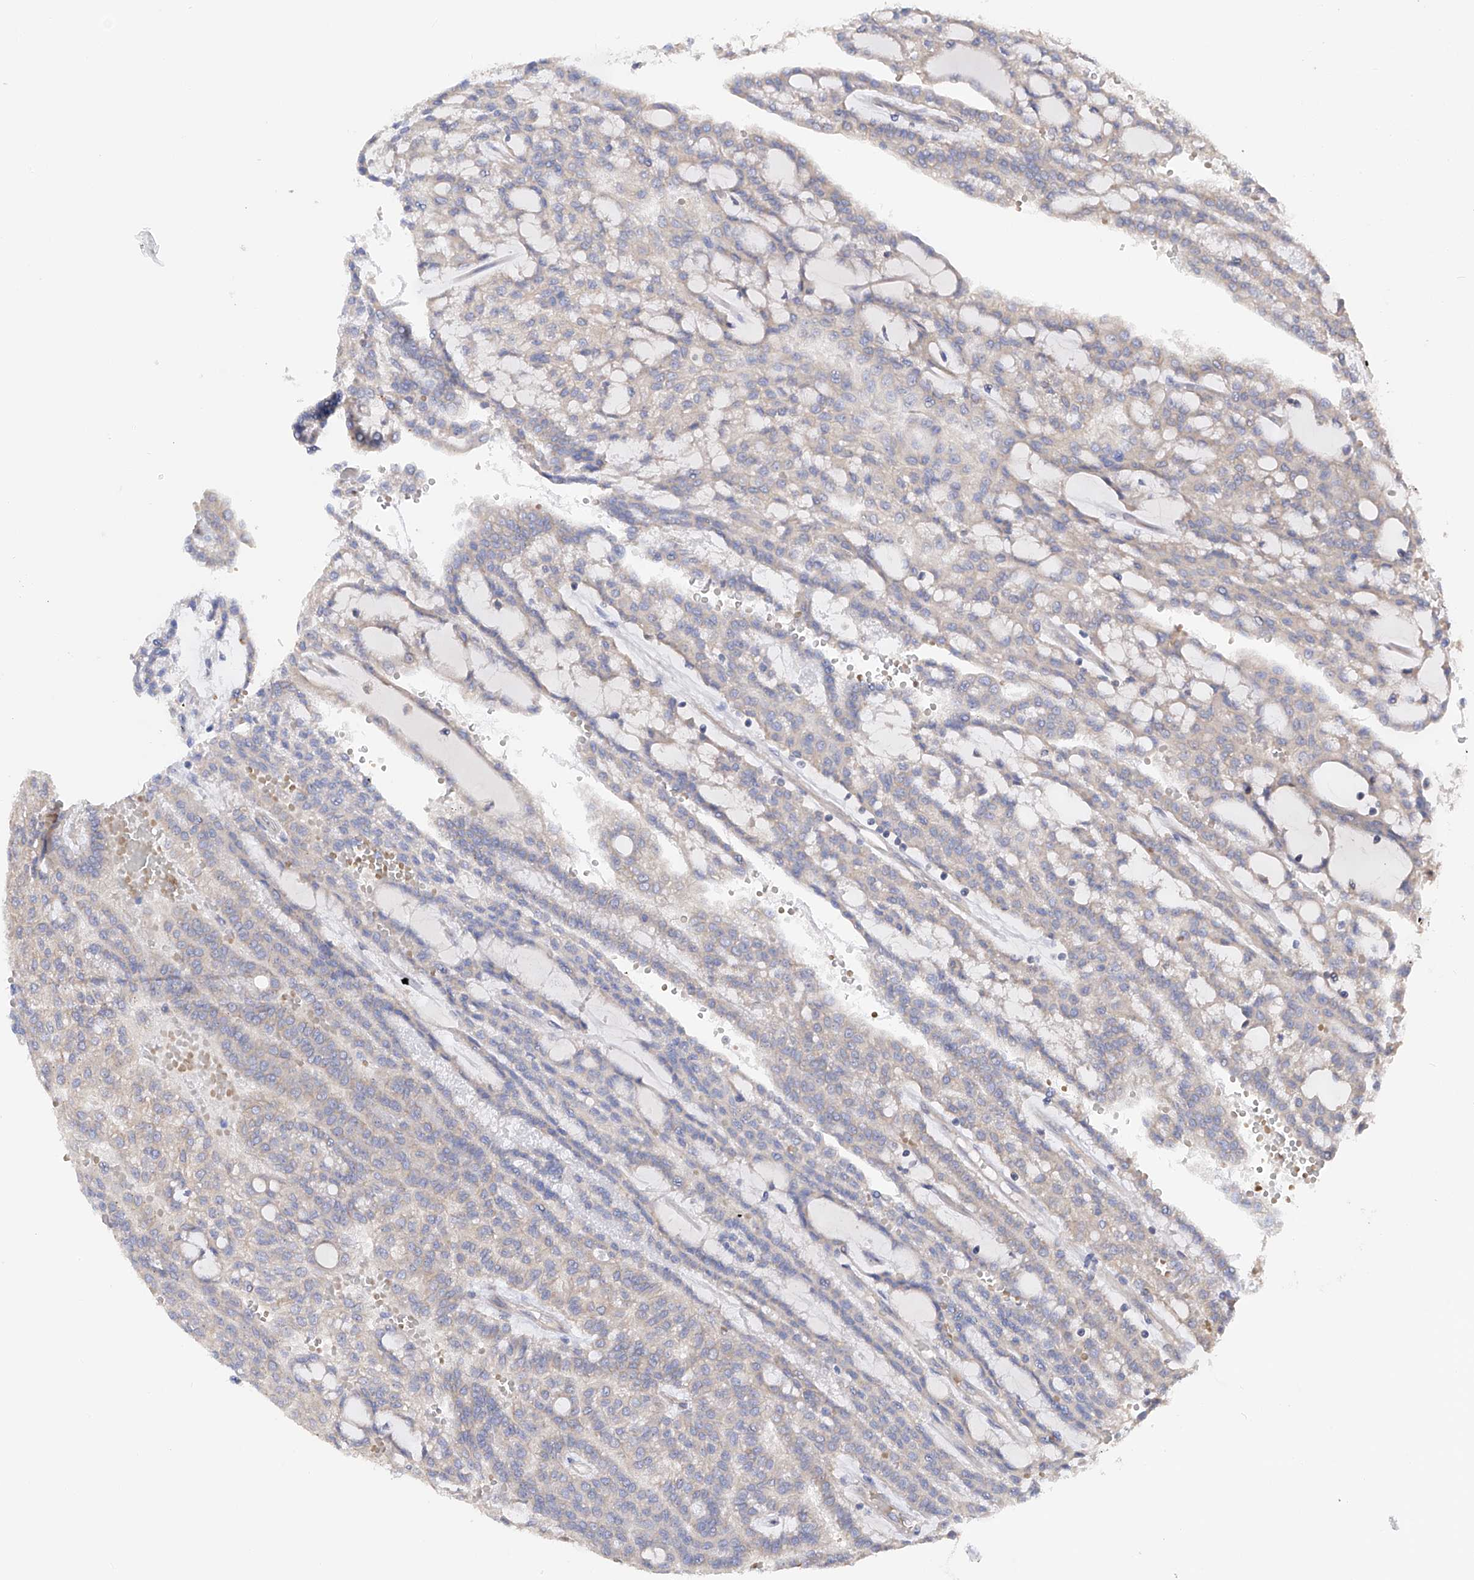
{"staining": {"intensity": "negative", "quantity": "none", "location": "none"}, "tissue": "renal cancer", "cell_type": "Tumor cells", "image_type": "cancer", "snomed": [{"axis": "morphology", "description": "Adenocarcinoma, NOS"}, {"axis": "topography", "description": "Kidney"}], "caption": "Image shows no protein expression in tumor cells of adenocarcinoma (renal) tissue.", "gene": "NFATC4", "patient": {"sex": "male", "age": 63}}